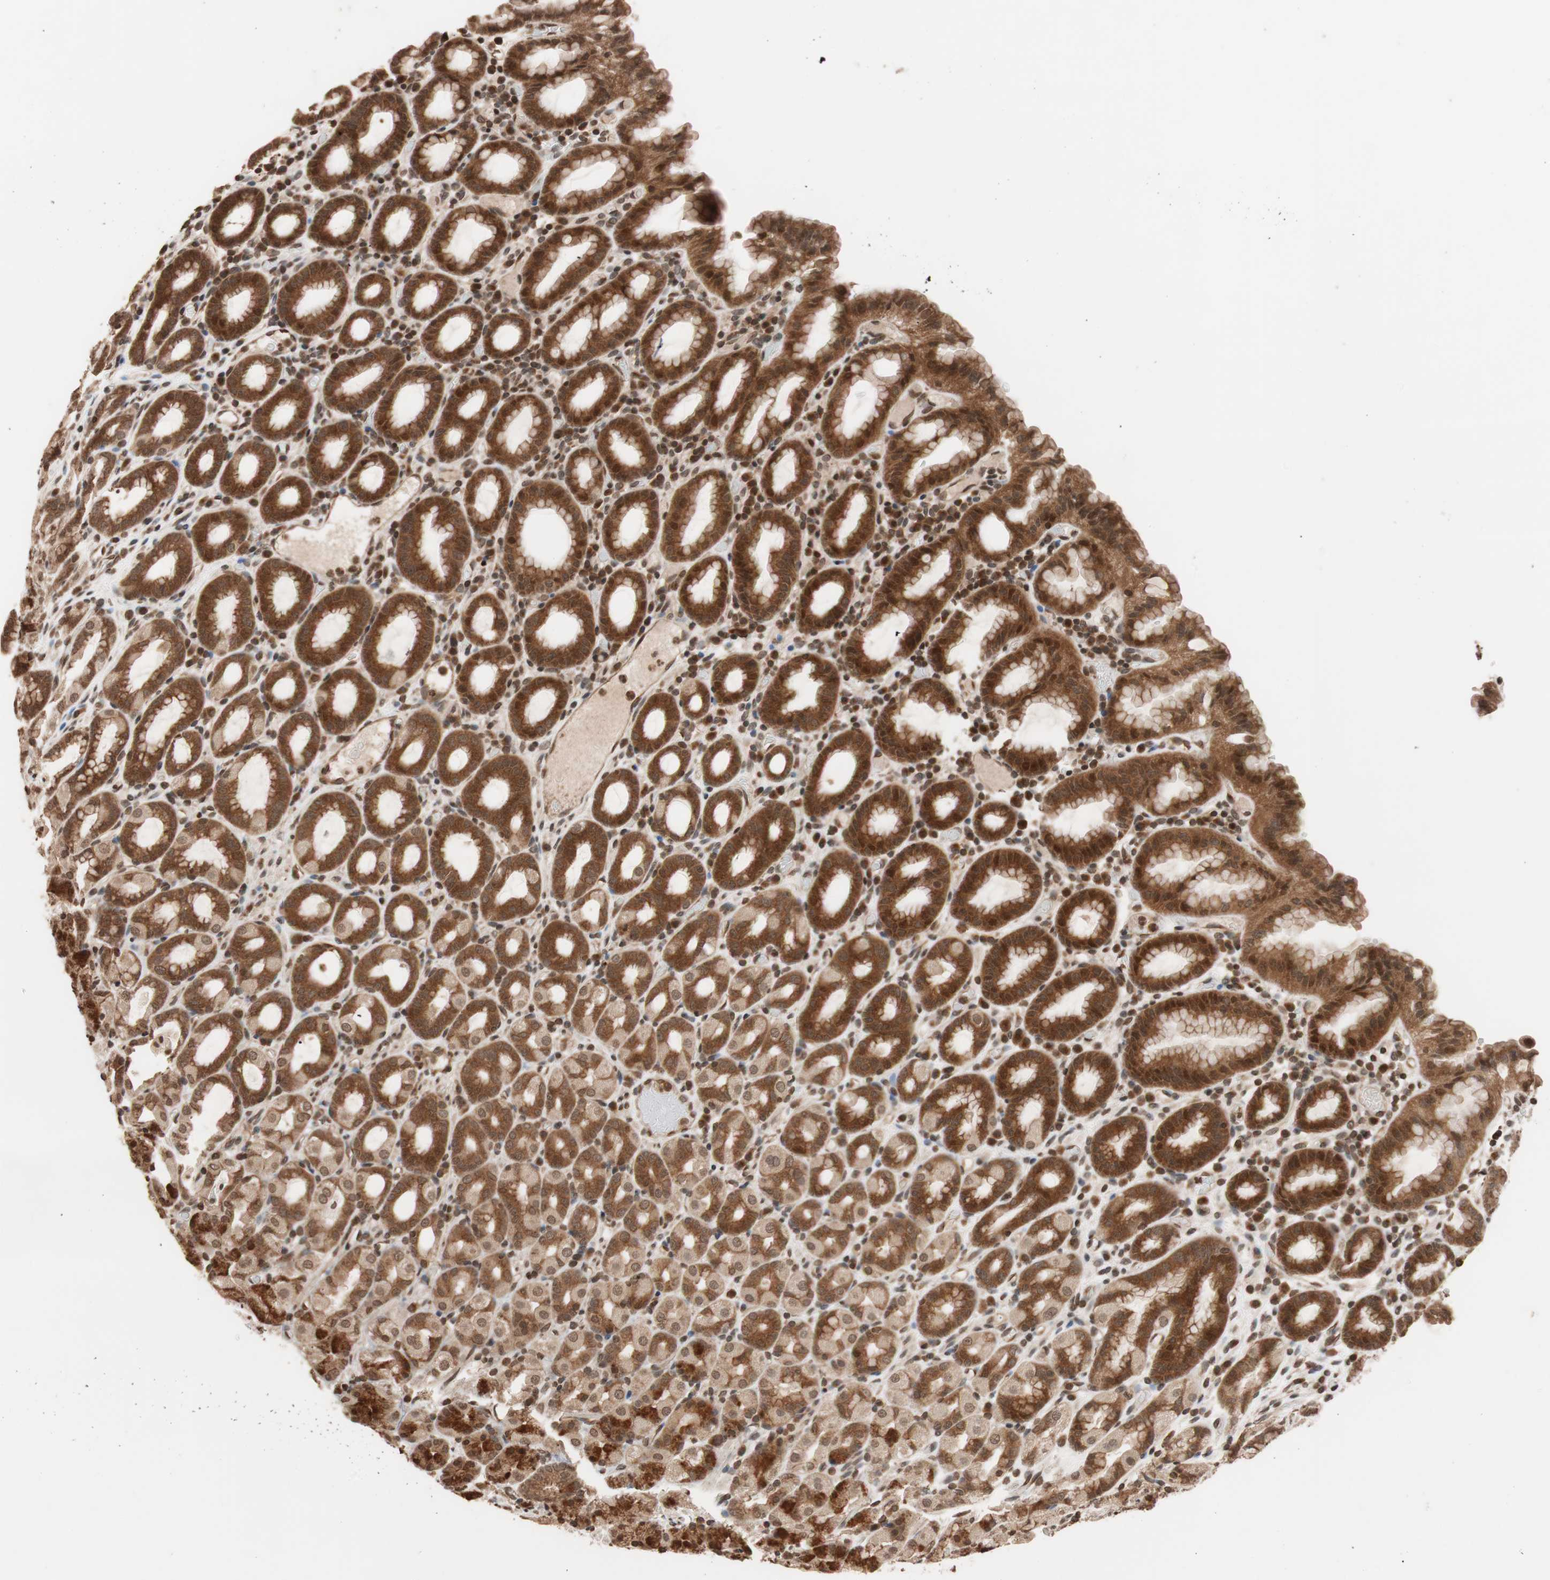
{"staining": {"intensity": "moderate", "quantity": ">75%", "location": "cytoplasmic/membranous,nuclear"}, "tissue": "stomach", "cell_type": "Glandular cells", "image_type": "normal", "snomed": [{"axis": "morphology", "description": "Normal tissue, NOS"}, {"axis": "topography", "description": "Stomach, upper"}], "caption": "The immunohistochemical stain highlights moderate cytoplasmic/membranous,nuclear staining in glandular cells of benign stomach.", "gene": "ZFC3H1", "patient": {"sex": "male", "age": 68}}